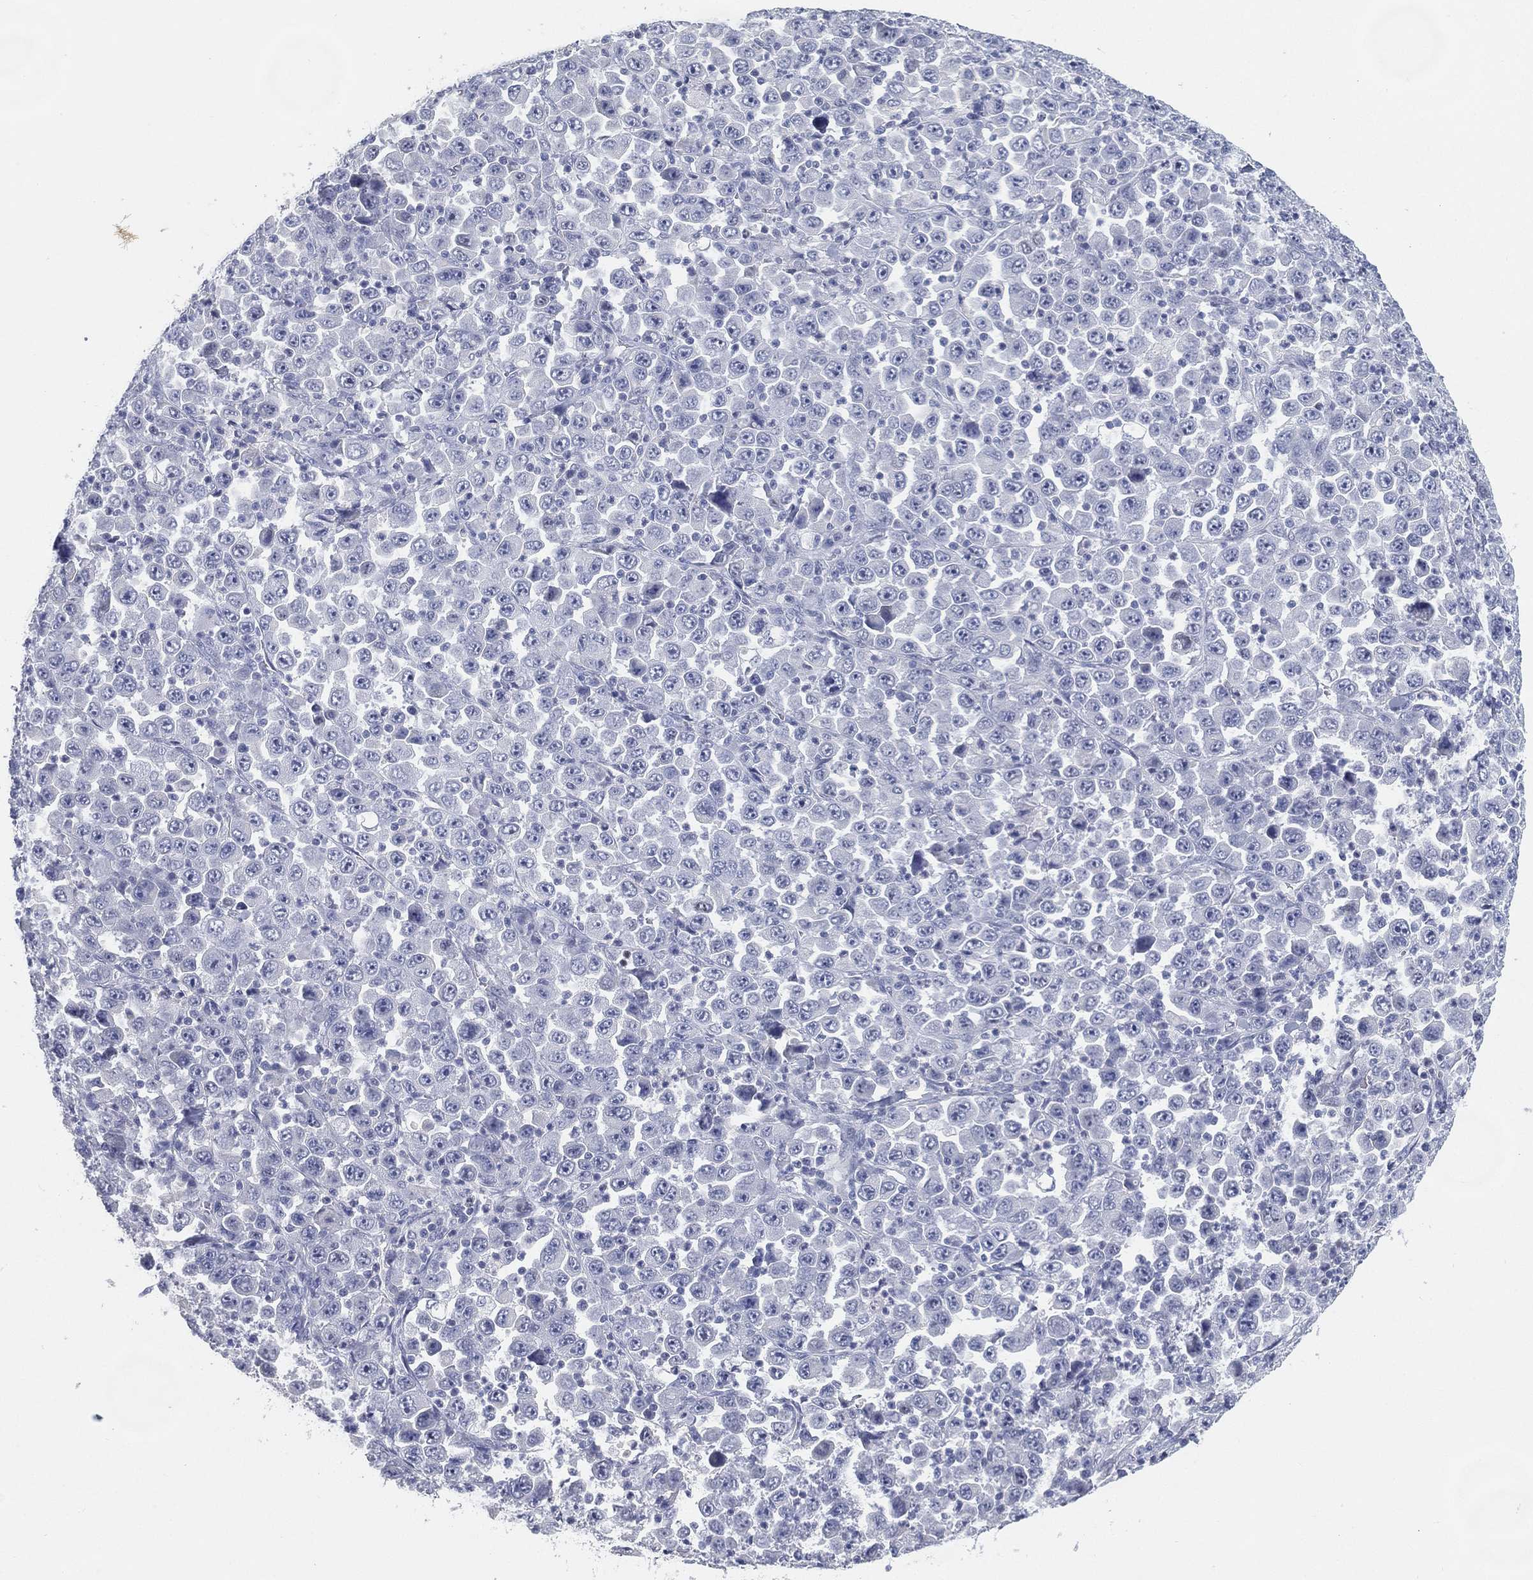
{"staining": {"intensity": "negative", "quantity": "none", "location": "none"}, "tissue": "stomach cancer", "cell_type": "Tumor cells", "image_type": "cancer", "snomed": [{"axis": "morphology", "description": "Normal tissue, NOS"}, {"axis": "morphology", "description": "Adenocarcinoma, NOS"}, {"axis": "topography", "description": "Stomach, upper"}, {"axis": "topography", "description": "Stomach"}], "caption": "A micrograph of human adenocarcinoma (stomach) is negative for staining in tumor cells.", "gene": "FAM187B", "patient": {"sex": "male", "age": 59}}